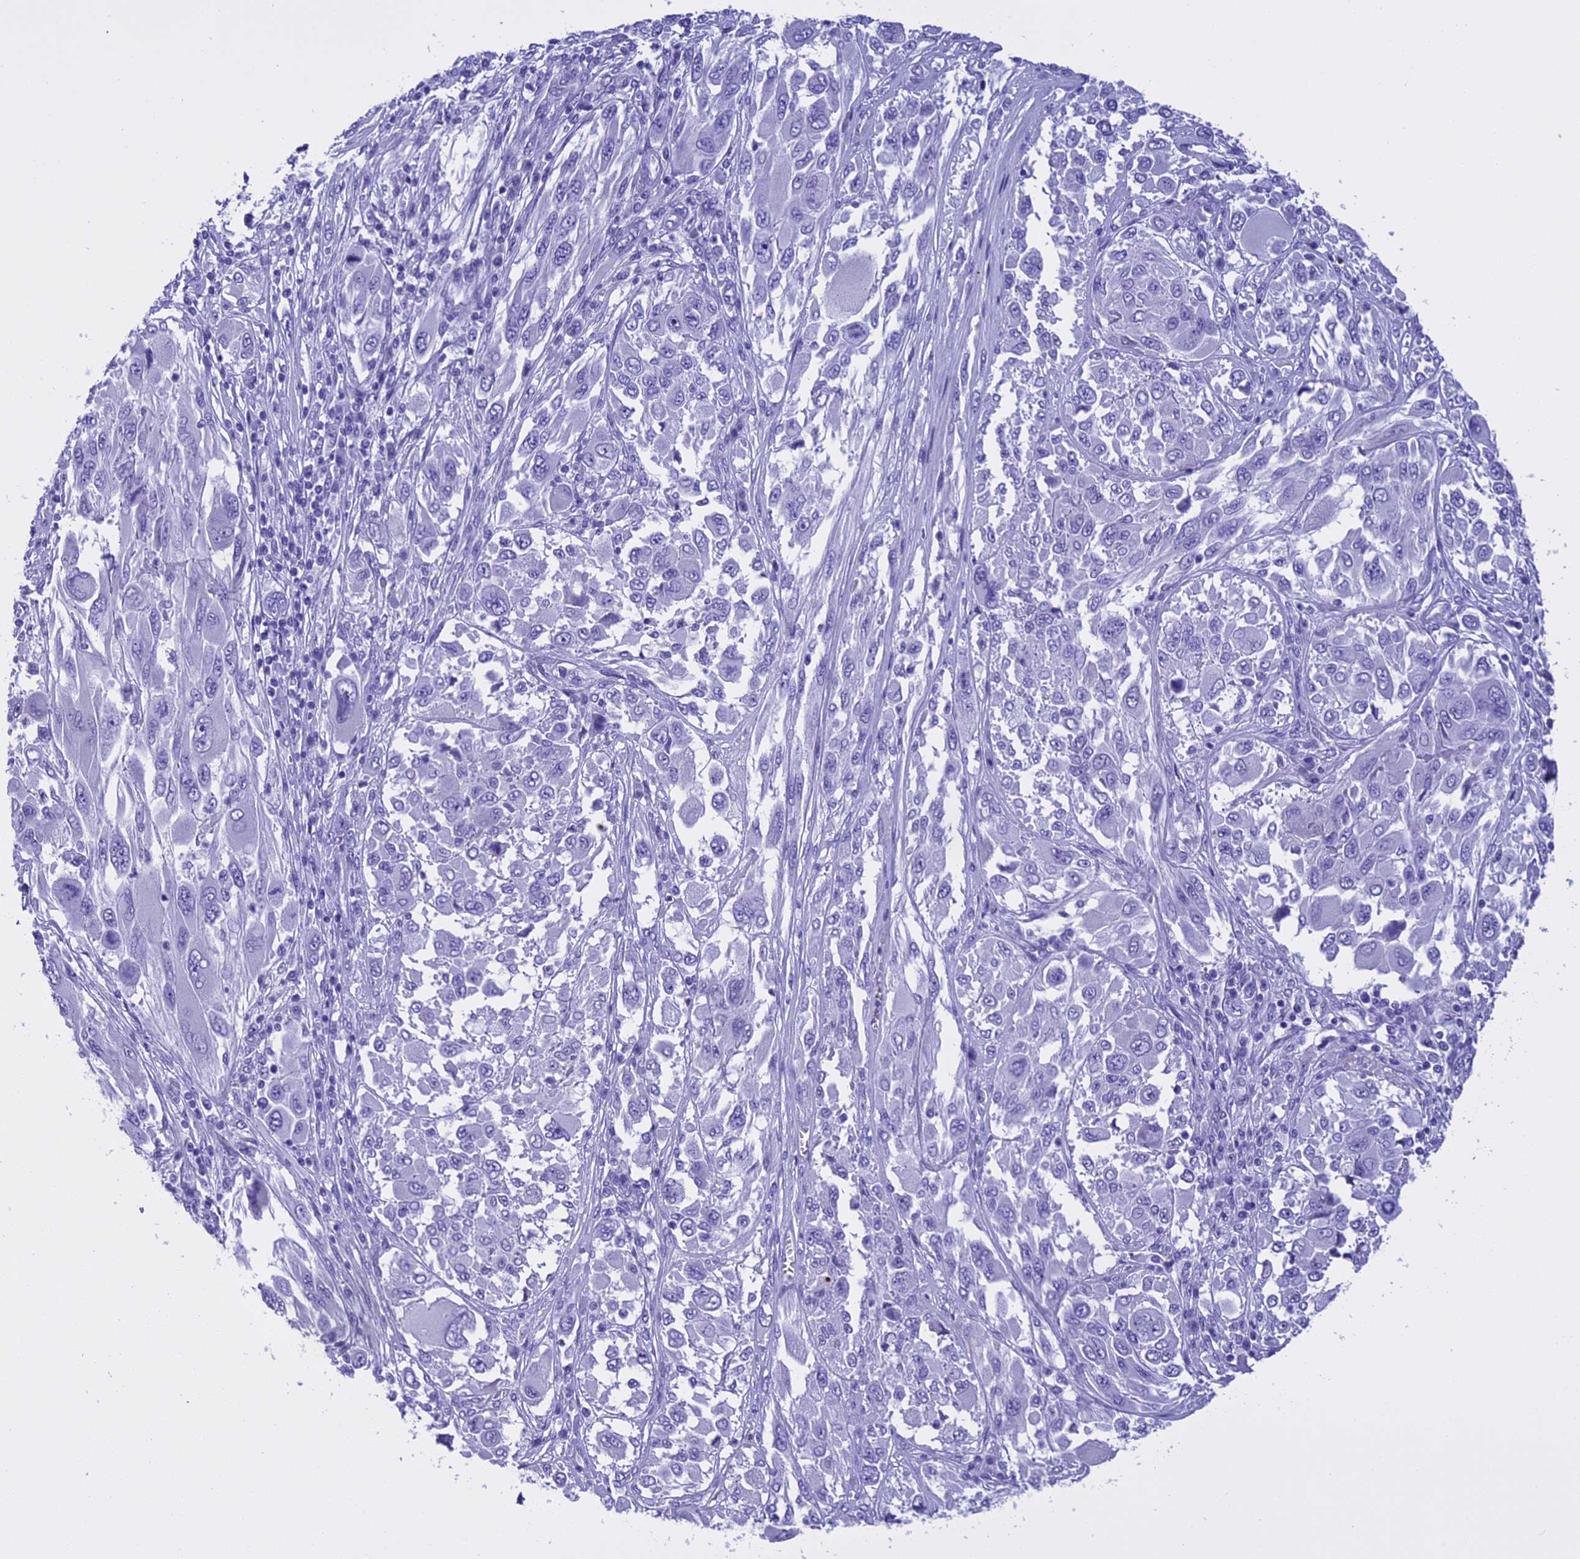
{"staining": {"intensity": "negative", "quantity": "none", "location": "none"}, "tissue": "melanoma", "cell_type": "Tumor cells", "image_type": "cancer", "snomed": [{"axis": "morphology", "description": "Malignant melanoma, NOS"}, {"axis": "topography", "description": "Skin"}], "caption": "A histopathology image of human malignant melanoma is negative for staining in tumor cells. (DAB (3,3'-diaminobenzidine) immunohistochemistry visualized using brightfield microscopy, high magnification).", "gene": "KCTD14", "patient": {"sex": "female", "age": 91}}